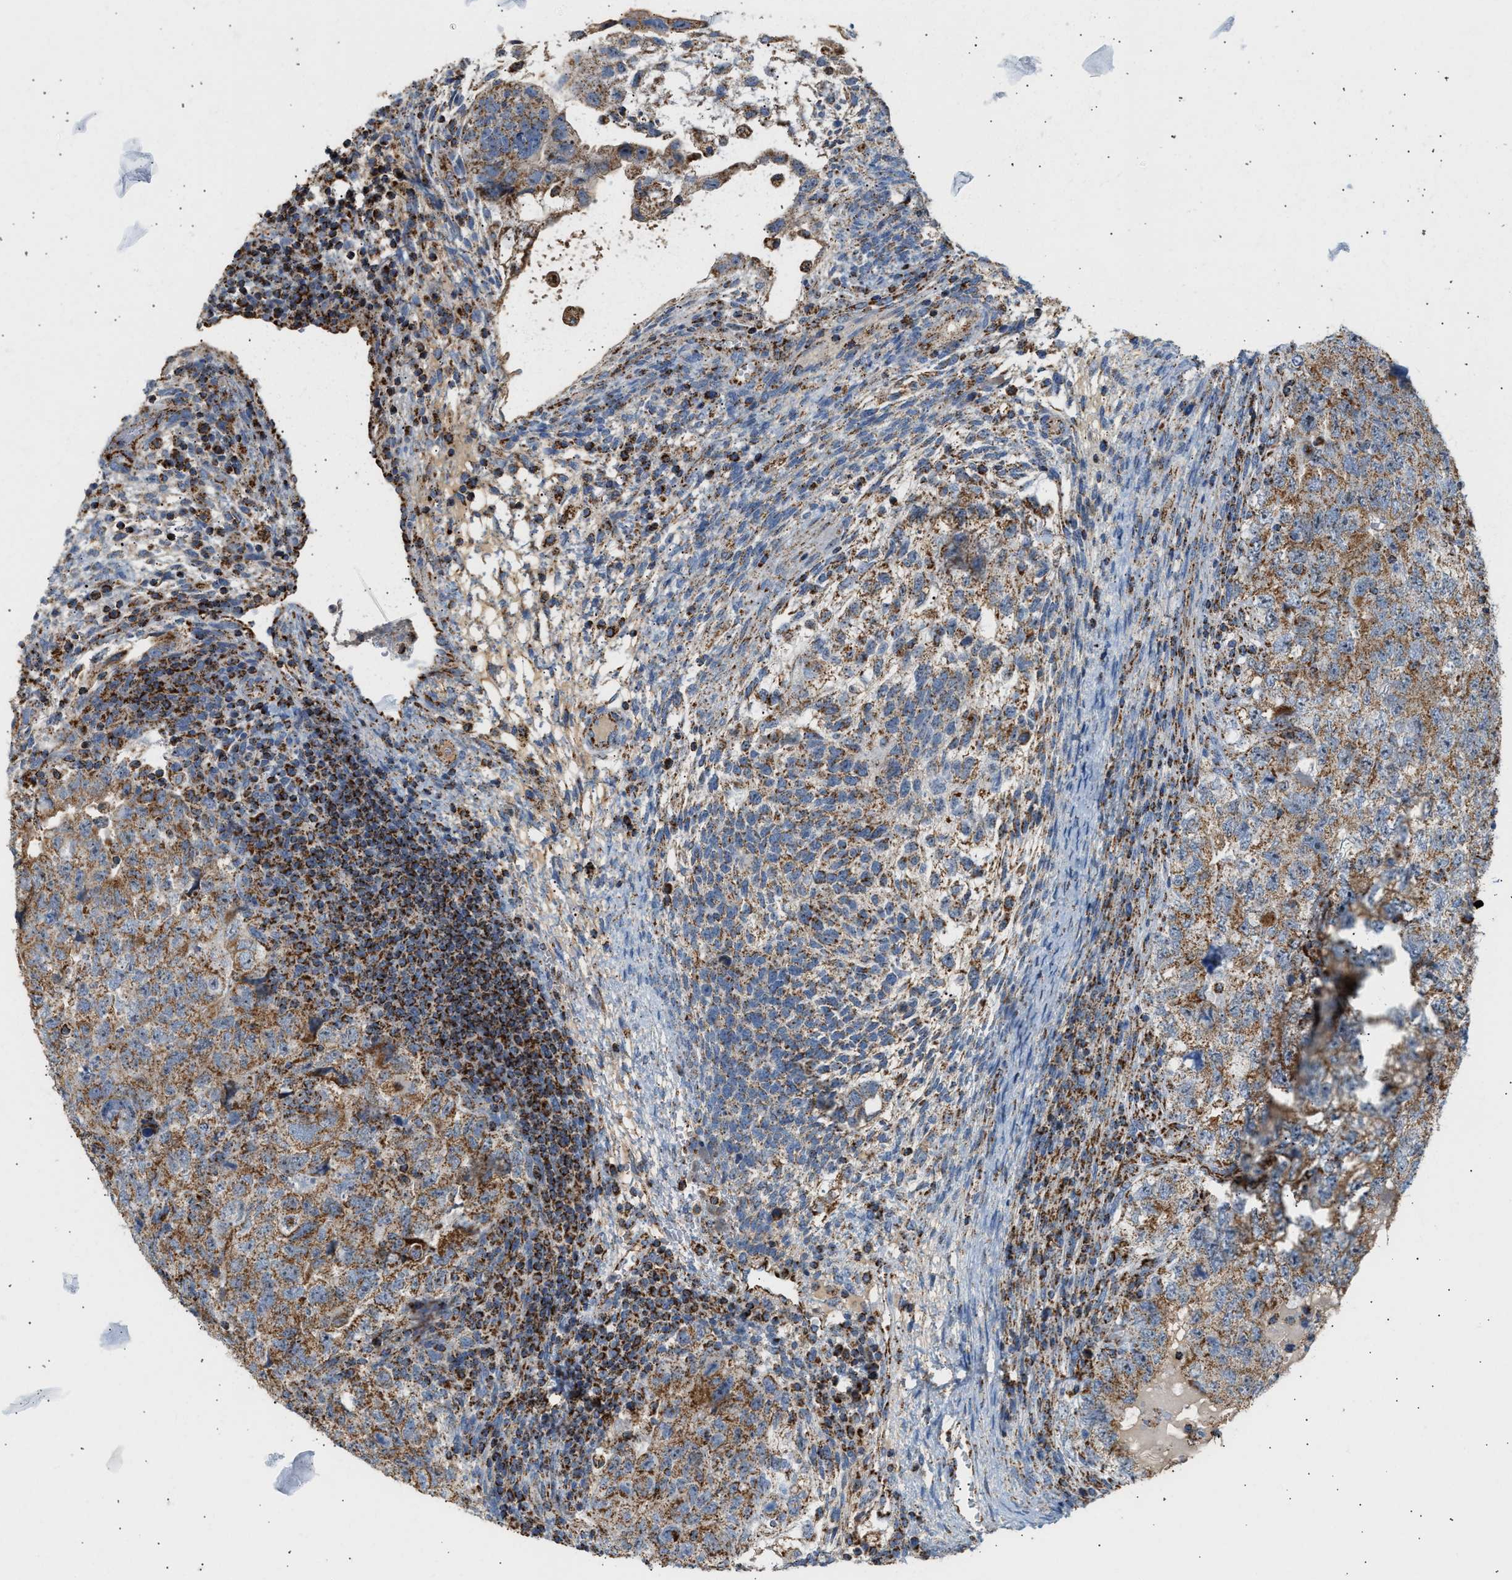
{"staining": {"intensity": "moderate", "quantity": ">75%", "location": "cytoplasmic/membranous"}, "tissue": "testis cancer", "cell_type": "Tumor cells", "image_type": "cancer", "snomed": [{"axis": "morphology", "description": "Carcinoma, Embryonal, NOS"}, {"axis": "topography", "description": "Testis"}], "caption": "The histopathology image displays a brown stain indicating the presence of a protein in the cytoplasmic/membranous of tumor cells in testis cancer (embryonal carcinoma). The staining is performed using DAB (3,3'-diaminobenzidine) brown chromogen to label protein expression. The nuclei are counter-stained blue using hematoxylin.", "gene": "OGDH", "patient": {"sex": "male", "age": 36}}